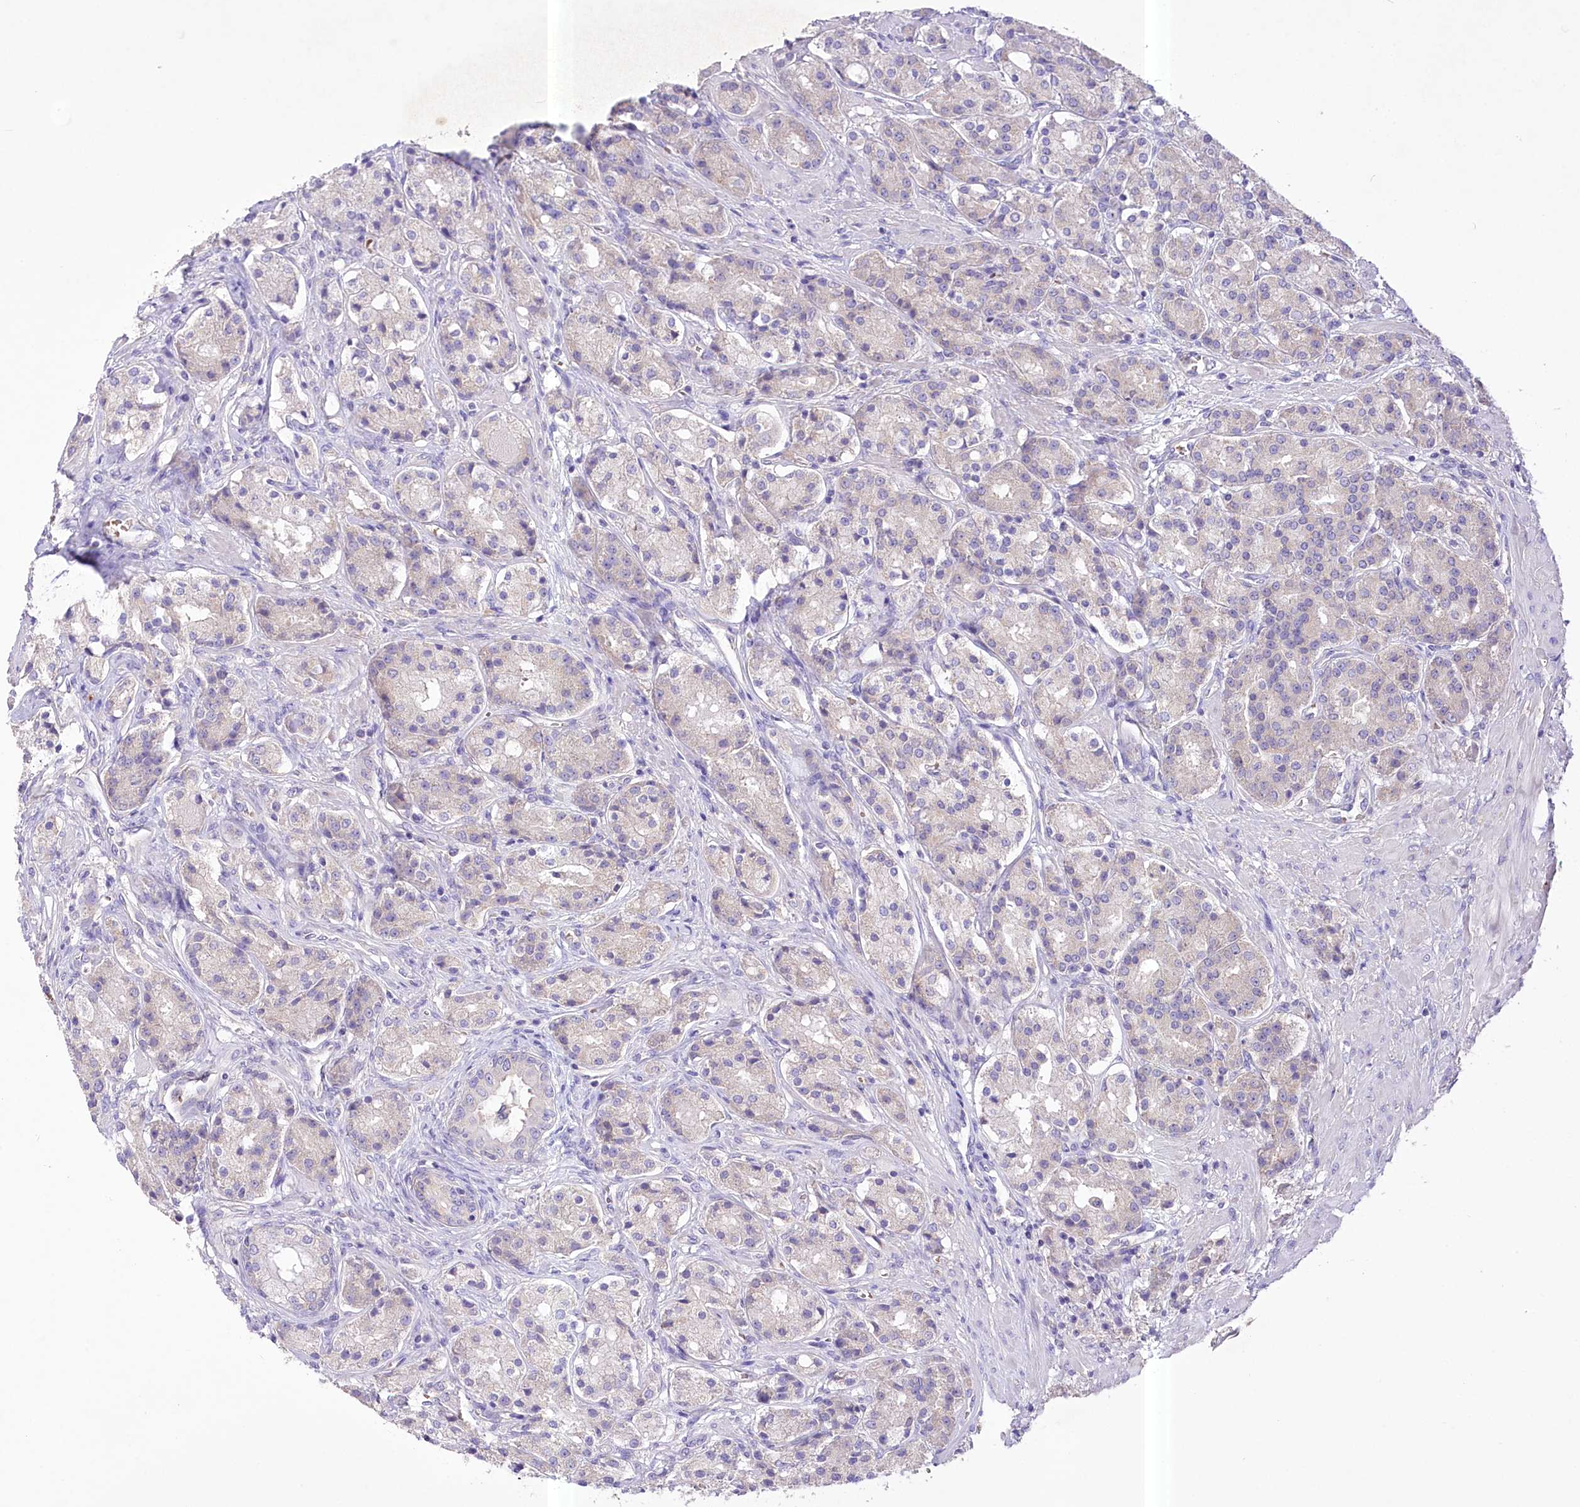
{"staining": {"intensity": "negative", "quantity": "none", "location": "none"}, "tissue": "prostate cancer", "cell_type": "Tumor cells", "image_type": "cancer", "snomed": [{"axis": "morphology", "description": "Adenocarcinoma, High grade"}, {"axis": "topography", "description": "Prostate"}], "caption": "Tumor cells show no significant protein staining in prostate cancer (high-grade adenocarcinoma).", "gene": "PRSS53", "patient": {"sex": "male", "age": 60}}